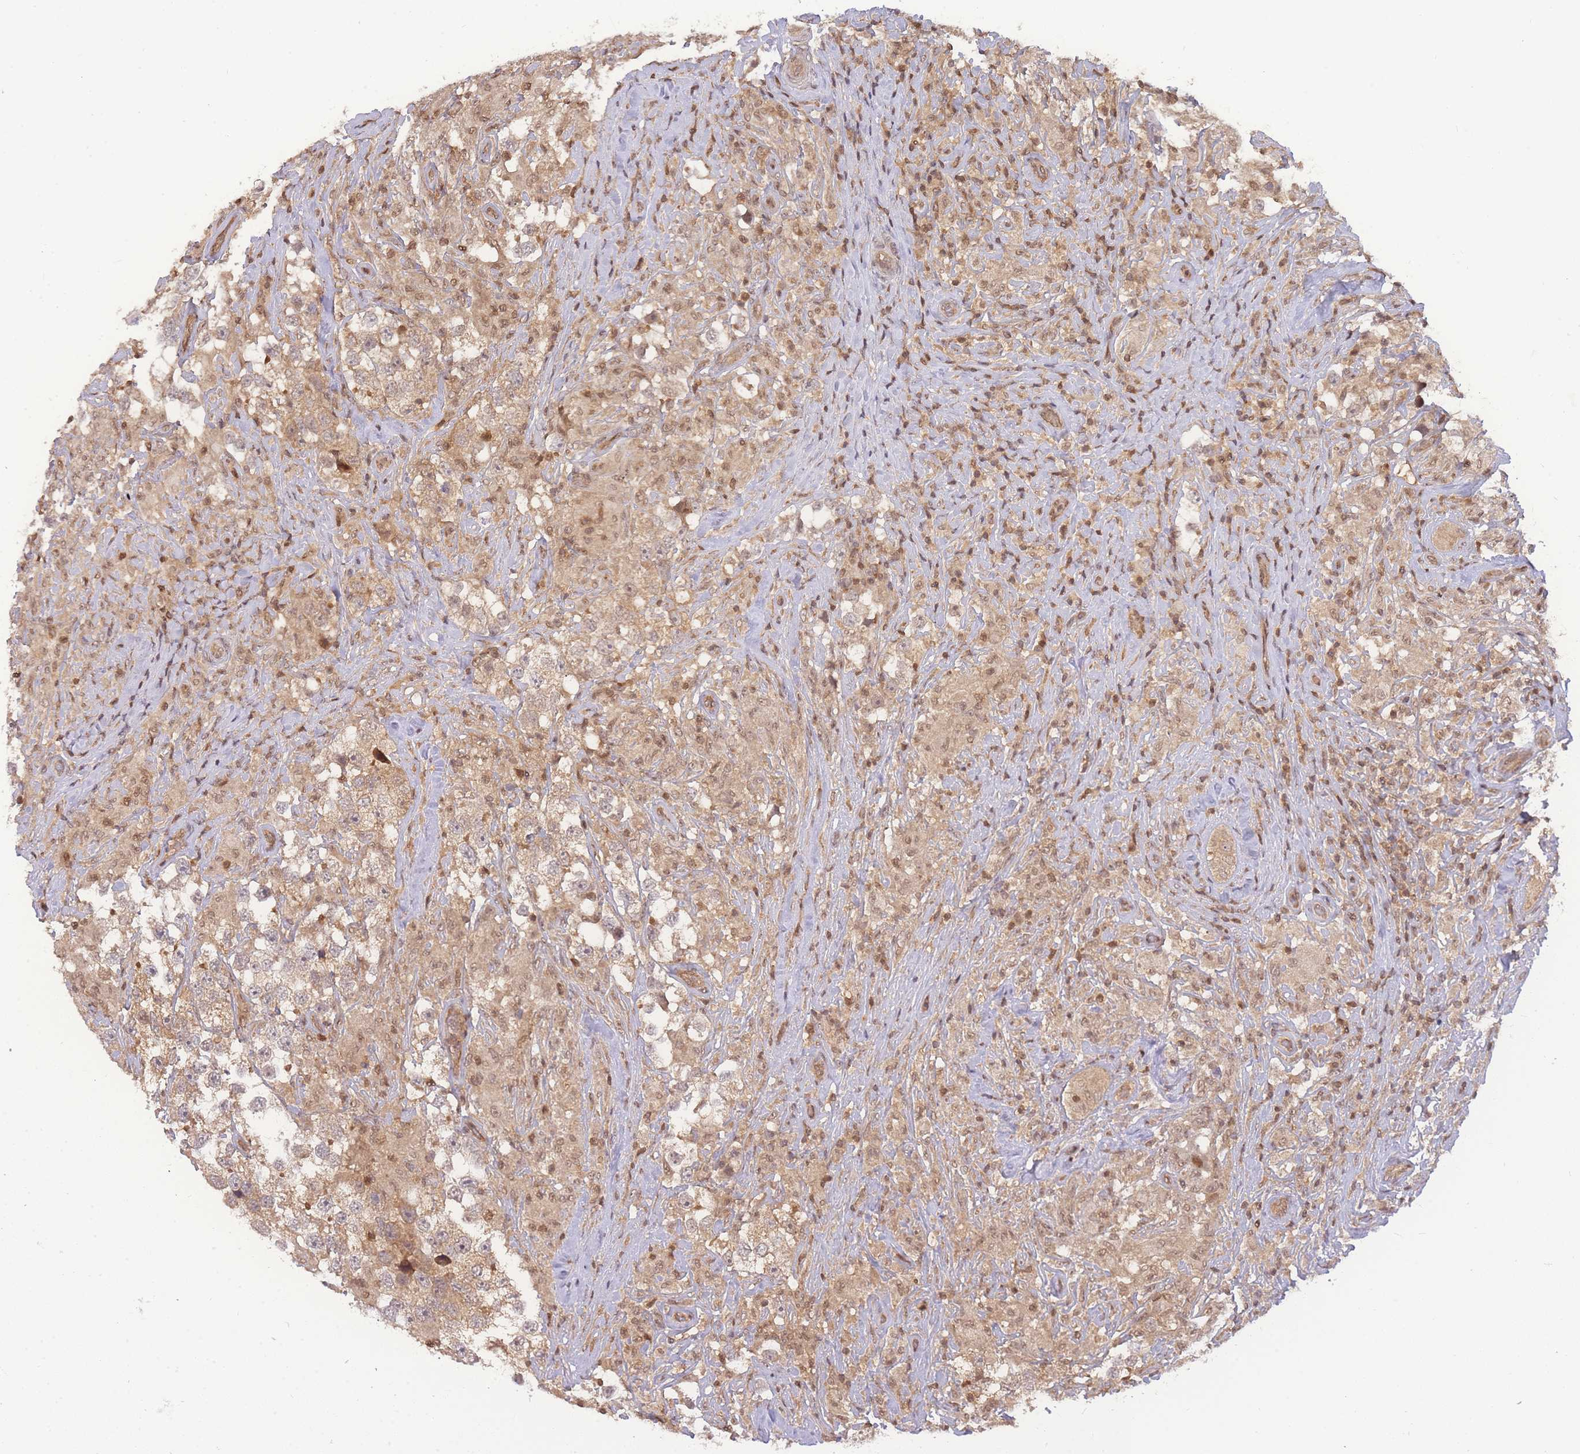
{"staining": {"intensity": "weak", "quantity": ">75%", "location": "cytoplasmic/membranous"}, "tissue": "testis cancer", "cell_type": "Tumor cells", "image_type": "cancer", "snomed": [{"axis": "morphology", "description": "Seminoma, NOS"}, {"axis": "topography", "description": "Testis"}], "caption": "Brown immunohistochemical staining in testis cancer (seminoma) displays weak cytoplasmic/membranous staining in approximately >75% of tumor cells. (DAB (3,3'-diaminobenzidine) = brown stain, brightfield microscopy at high magnification).", "gene": "KIAA1191", "patient": {"sex": "male", "age": 46}}